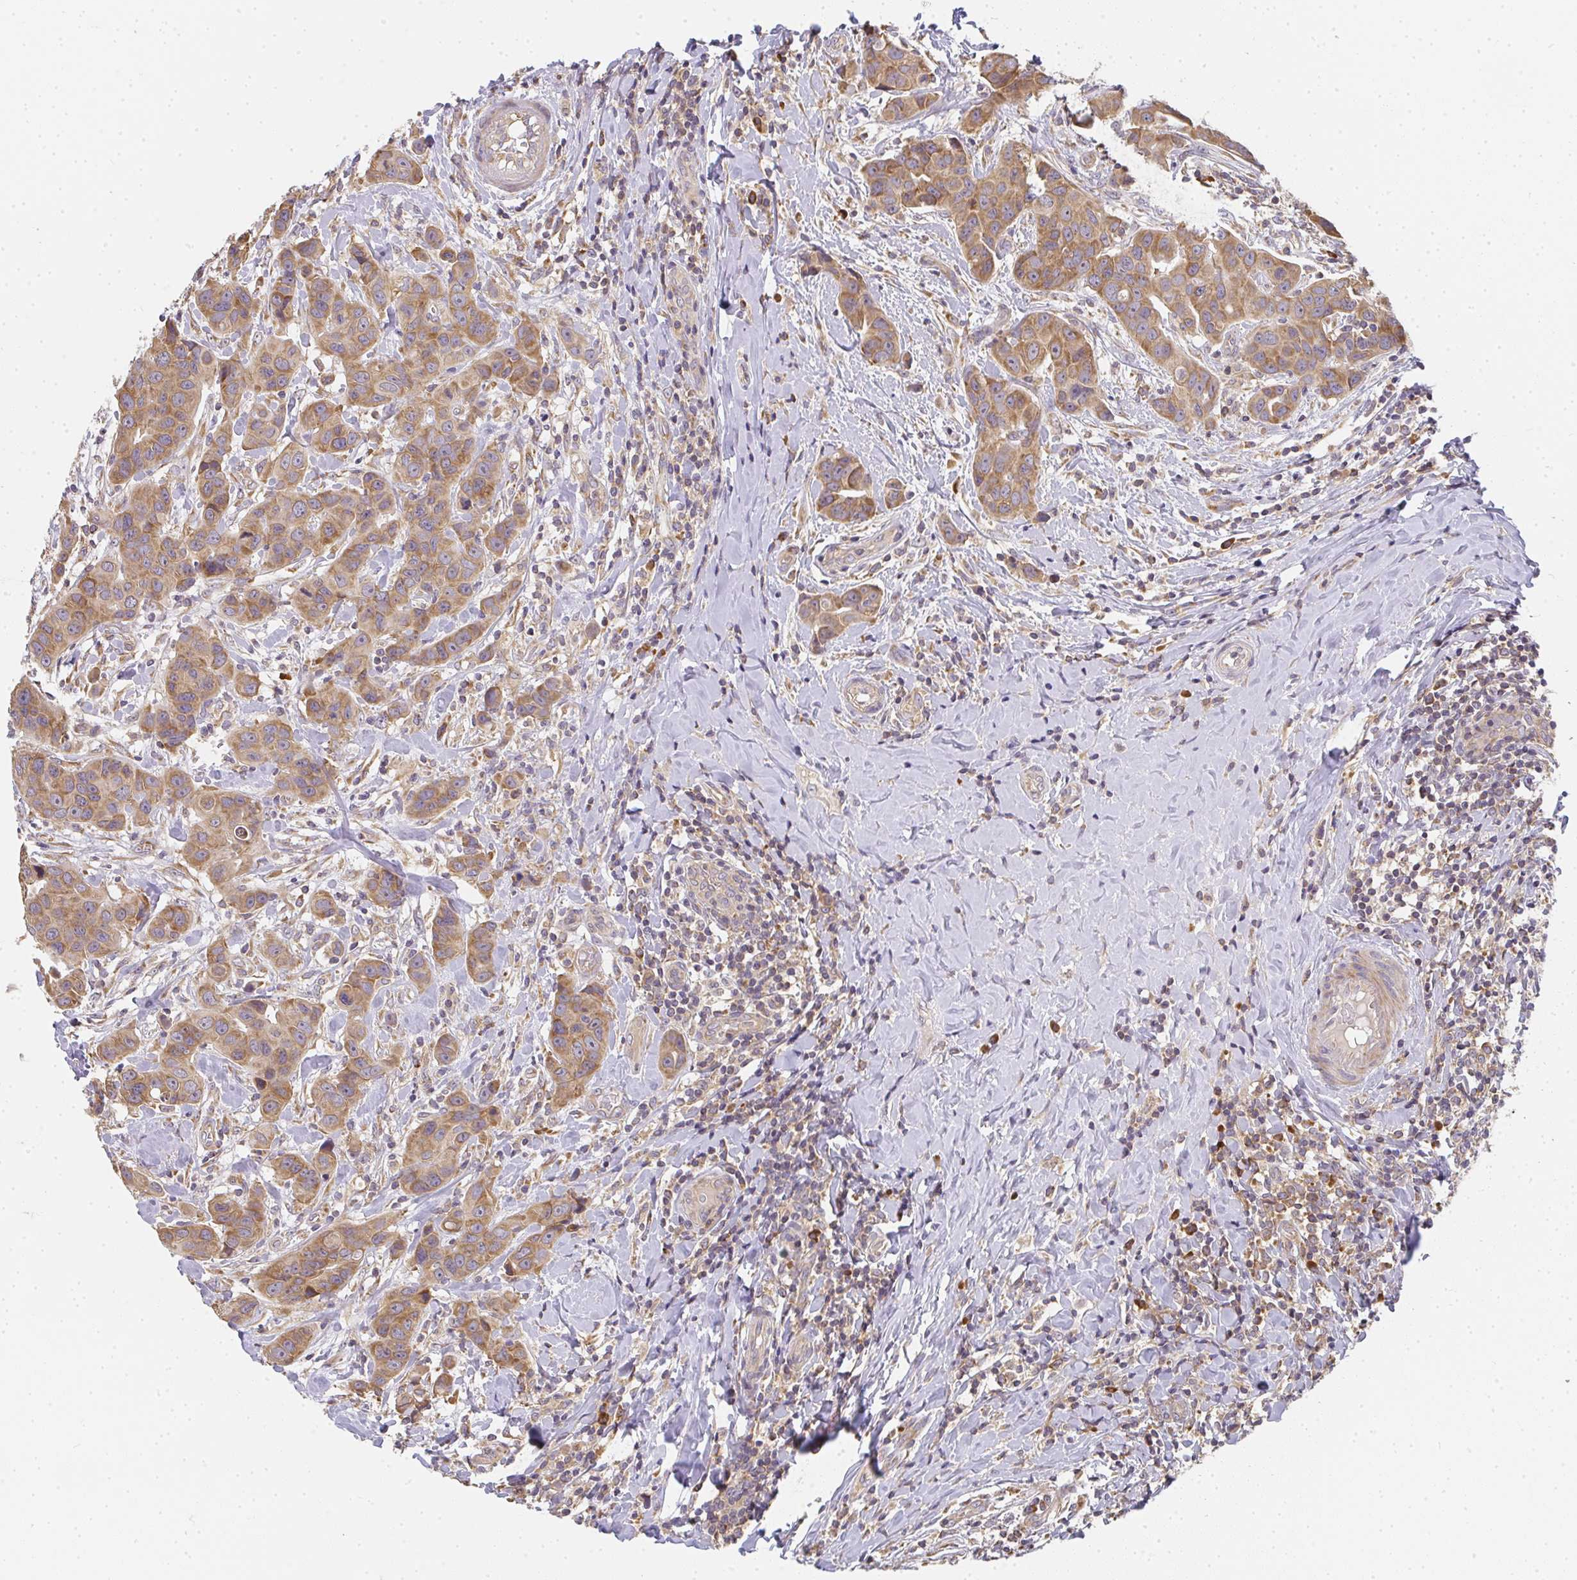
{"staining": {"intensity": "moderate", "quantity": ">75%", "location": "cytoplasmic/membranous"}, "tissue": "breast cancer", "cell_type": "Tumor cells", "image_type": "cancer", "snomed": [{"axis": "morphology", "description": "Duct carcinoma"}, {"axis": "topography", "description": "Breast"}], "caption": "DAB immunohistochemical staining of human breast cancer (infiltrating ductal carcinoma) reveals moderate cytoplasmic/membranous protein expression in about >75% of tumor cells.", "gene": "SLC35B3", "patient": {"sex": "female", "age": 24}}